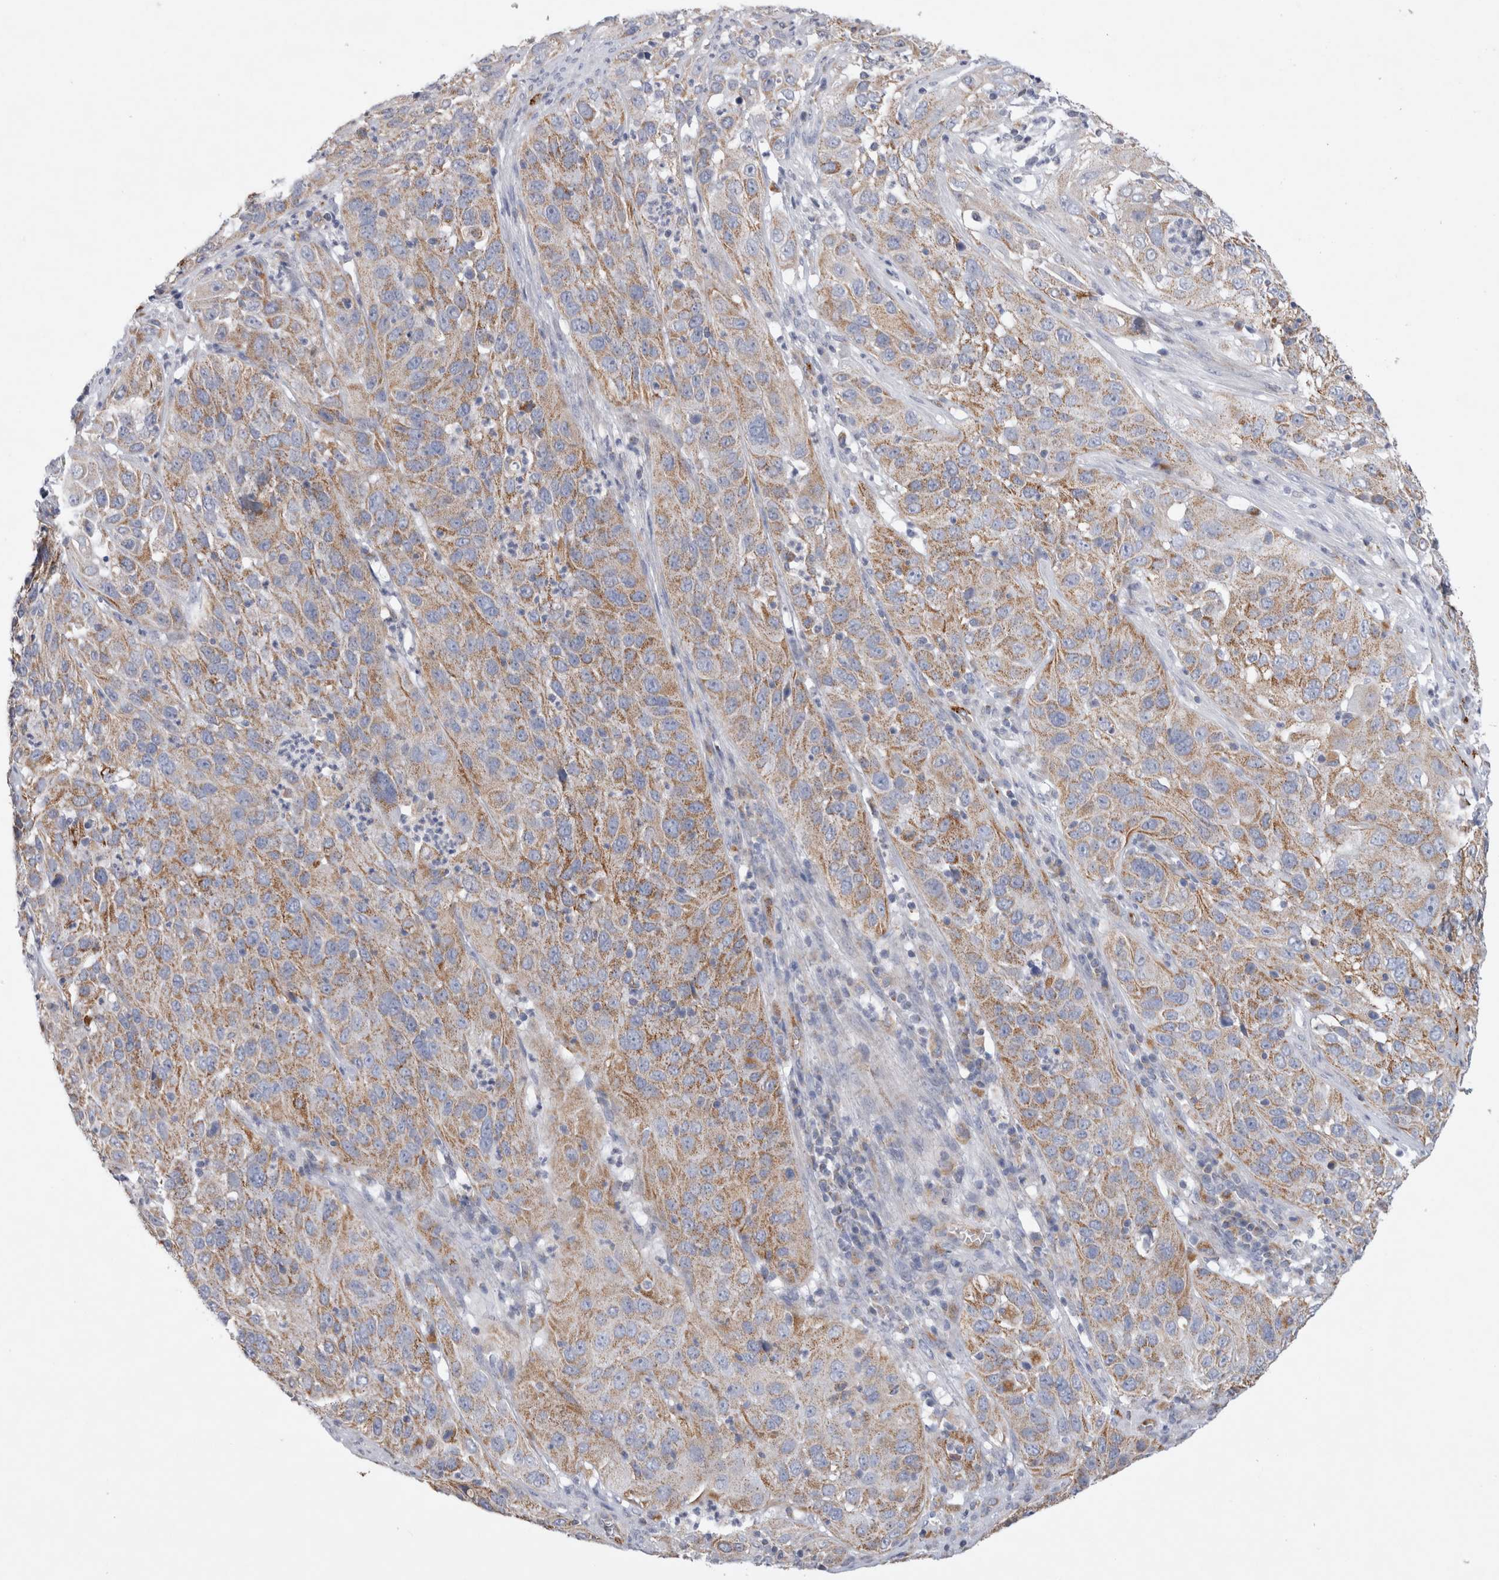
{"staining": {"intensity": "moderate", "quantity": ">75%", "location": "cytoplasmic/membranous"}, "tissue": "cervical cancer", "cell_type": "Tumor cells", "image_type": "cancer", "snomed": [{"axis": "morphology", "description": "Squamous cell carcinoma, NOS"}, {"axis": "topography", "description": "Cervix"}], "caption": "Immunohistochemistry (IHC) photomicrograph of squamous cell carcinoma (cervical) stained for a protein (brown), which reveals medium levels of moderate cytoplasmic/membranous expression in about >75% of tumor cells.", "gene": "IARS2", "patient": {"sex": "female", "age": 32}}